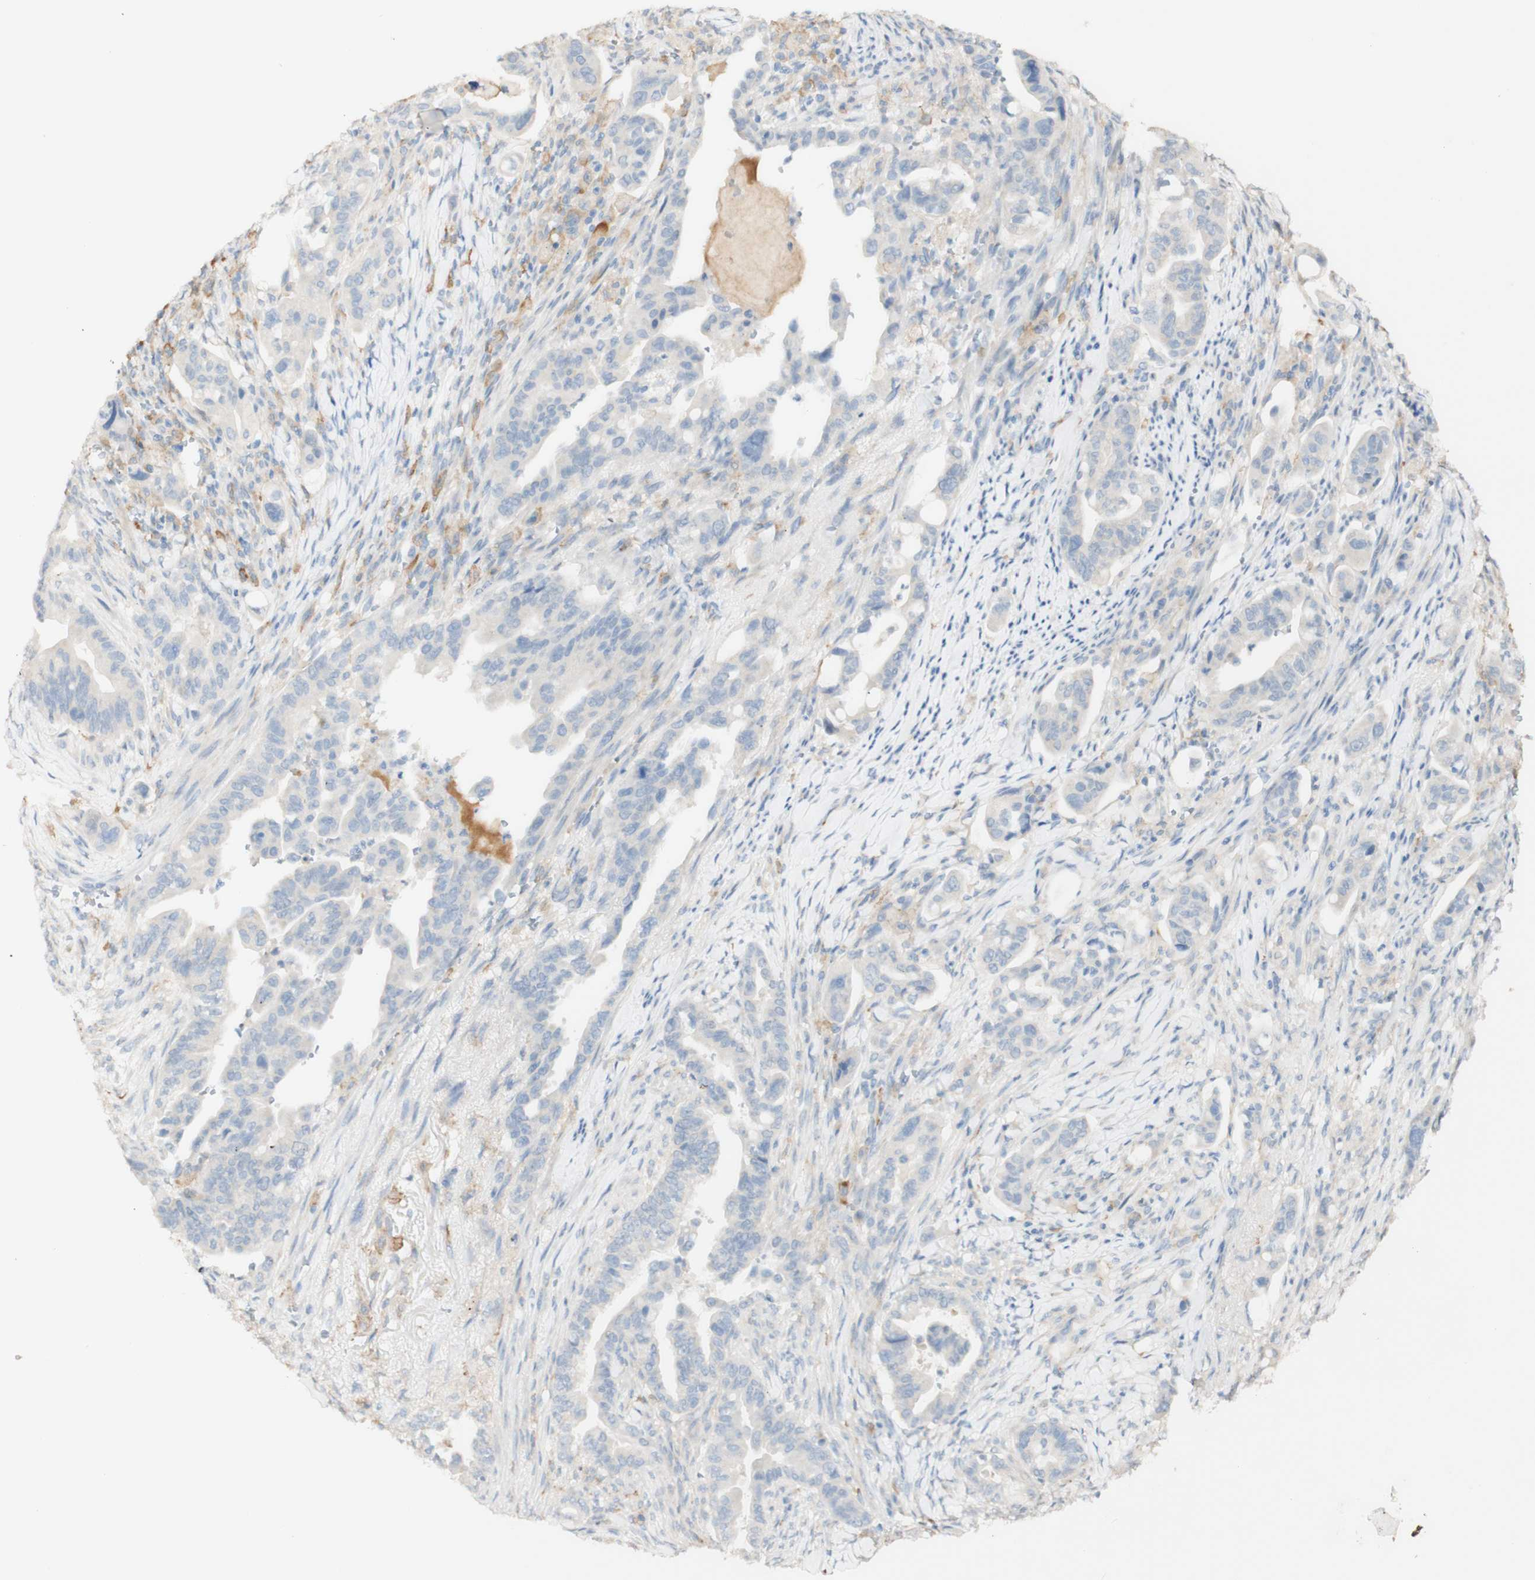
{"staining": {"intensity": "weak", "quantity": "<25%", "location": "cytoplasmic/membranous"}, "tissue": "pancreatic cancer", "cell_type": "Tumor cells", "image_type": "cancer", "snomed": [{"axis": "morphology", "description": "Adenocarcinoma, NOS"}, {"axis": "topography", "description": "Pancreas"}], "caption": "Protein analysis of adenocarcinoma (pancreatic) demonstrates no significant expression in tumor cells.", "gene": "FCGRT", "patient": {"sex": "male", "age": 70}}